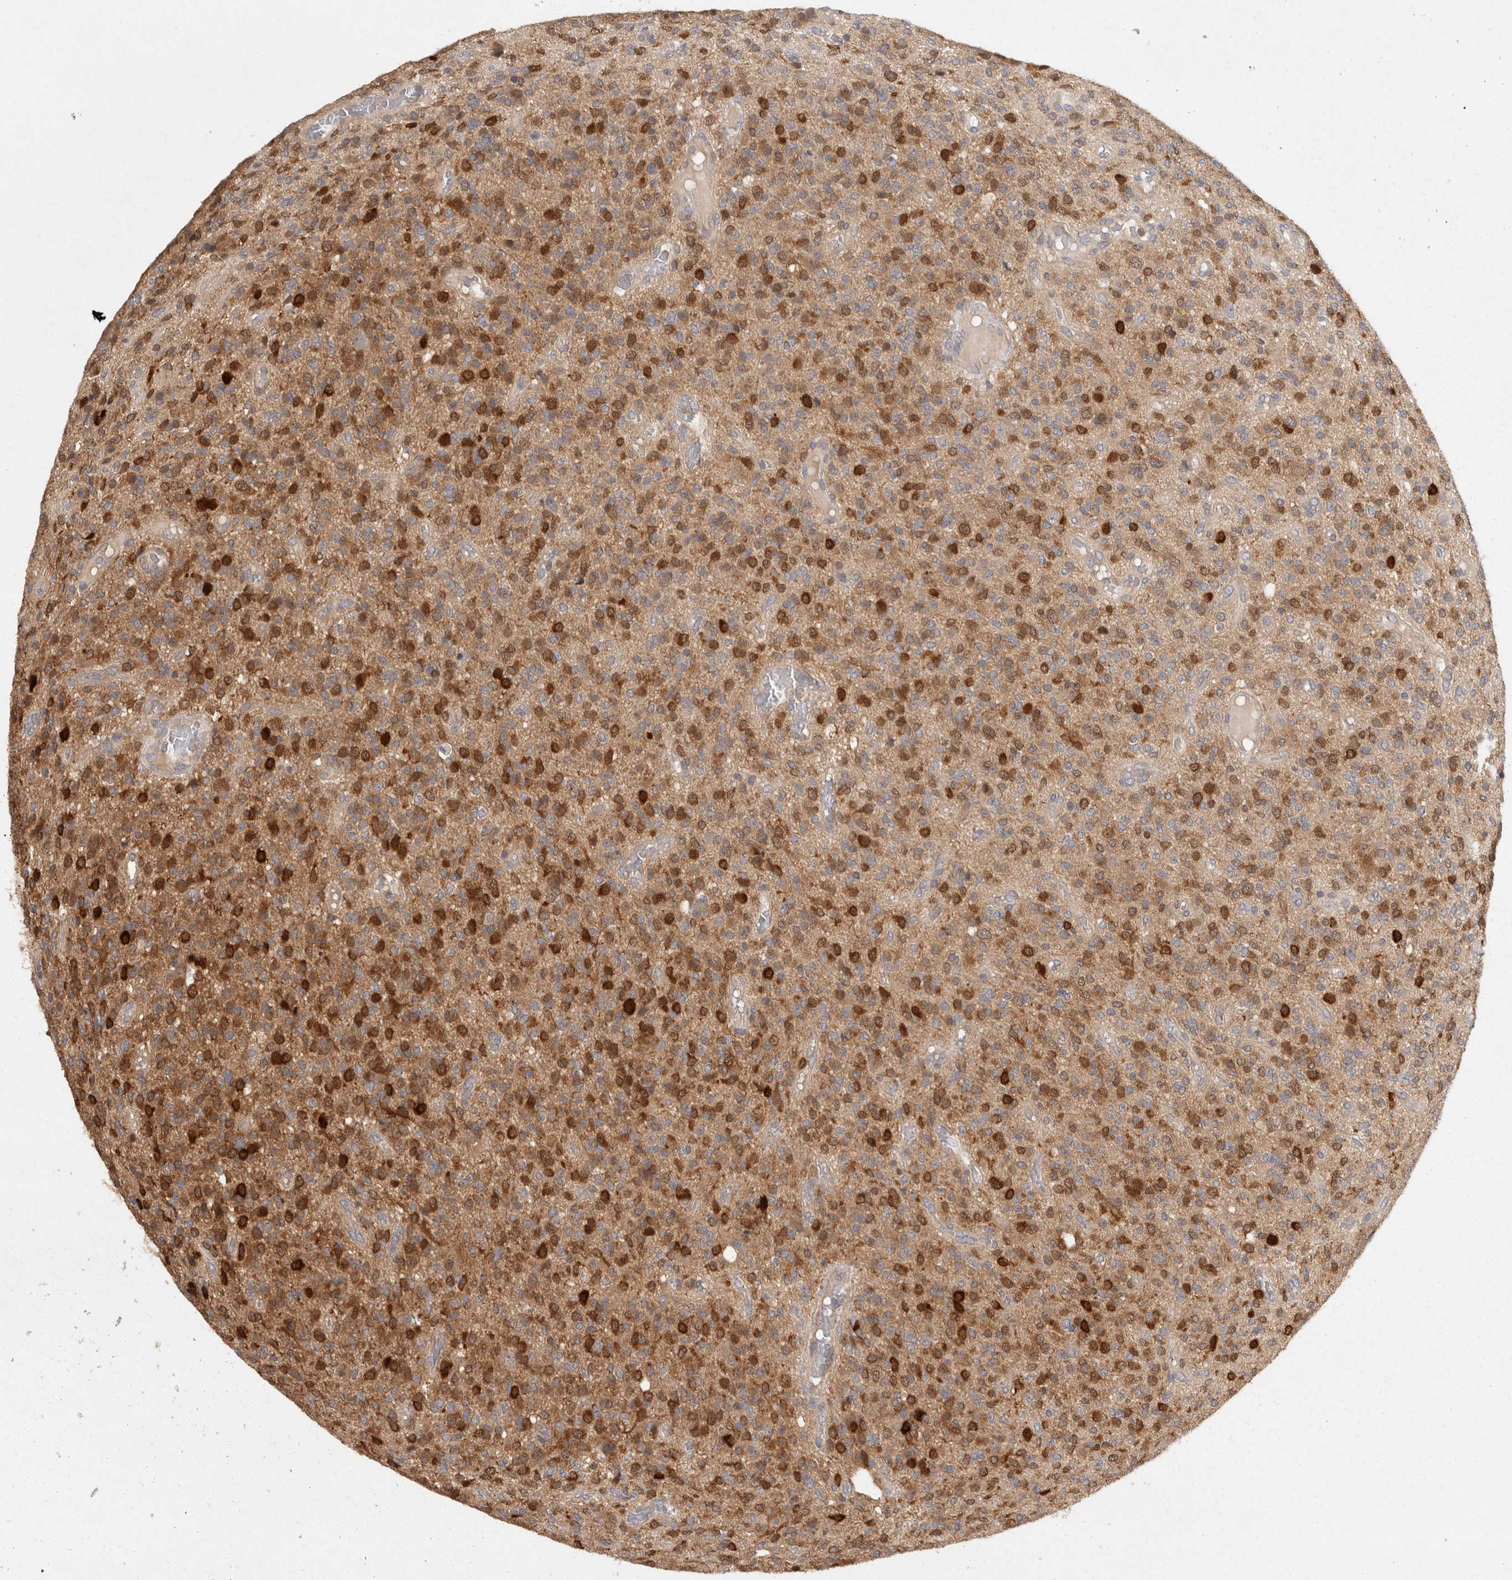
{"staining": {"intensity": "strong", "quantity": ">75%", "location": "cytoplasmic/membranous"}, "tissue": "glioma", "cell_type": "Tumor cells", "image_type": "cancer", "snomed": [{"axis": "morphology", "description": "Glioma, malignant, High grade"}, {"axis": "topography", "description": "Brain"}], "caption": "High-magnification brightfield microscopy of glioma stained with DAB (3,3'-diaminobenzidine) (brown) and counterstained with hematoxylin (blue). tumor cells exhibit strong cytoplasmic/membranous expression is present in approximately>75% of cells.", "gene": "ACAT2", "patient": {"sex": "male", "age": 34}}